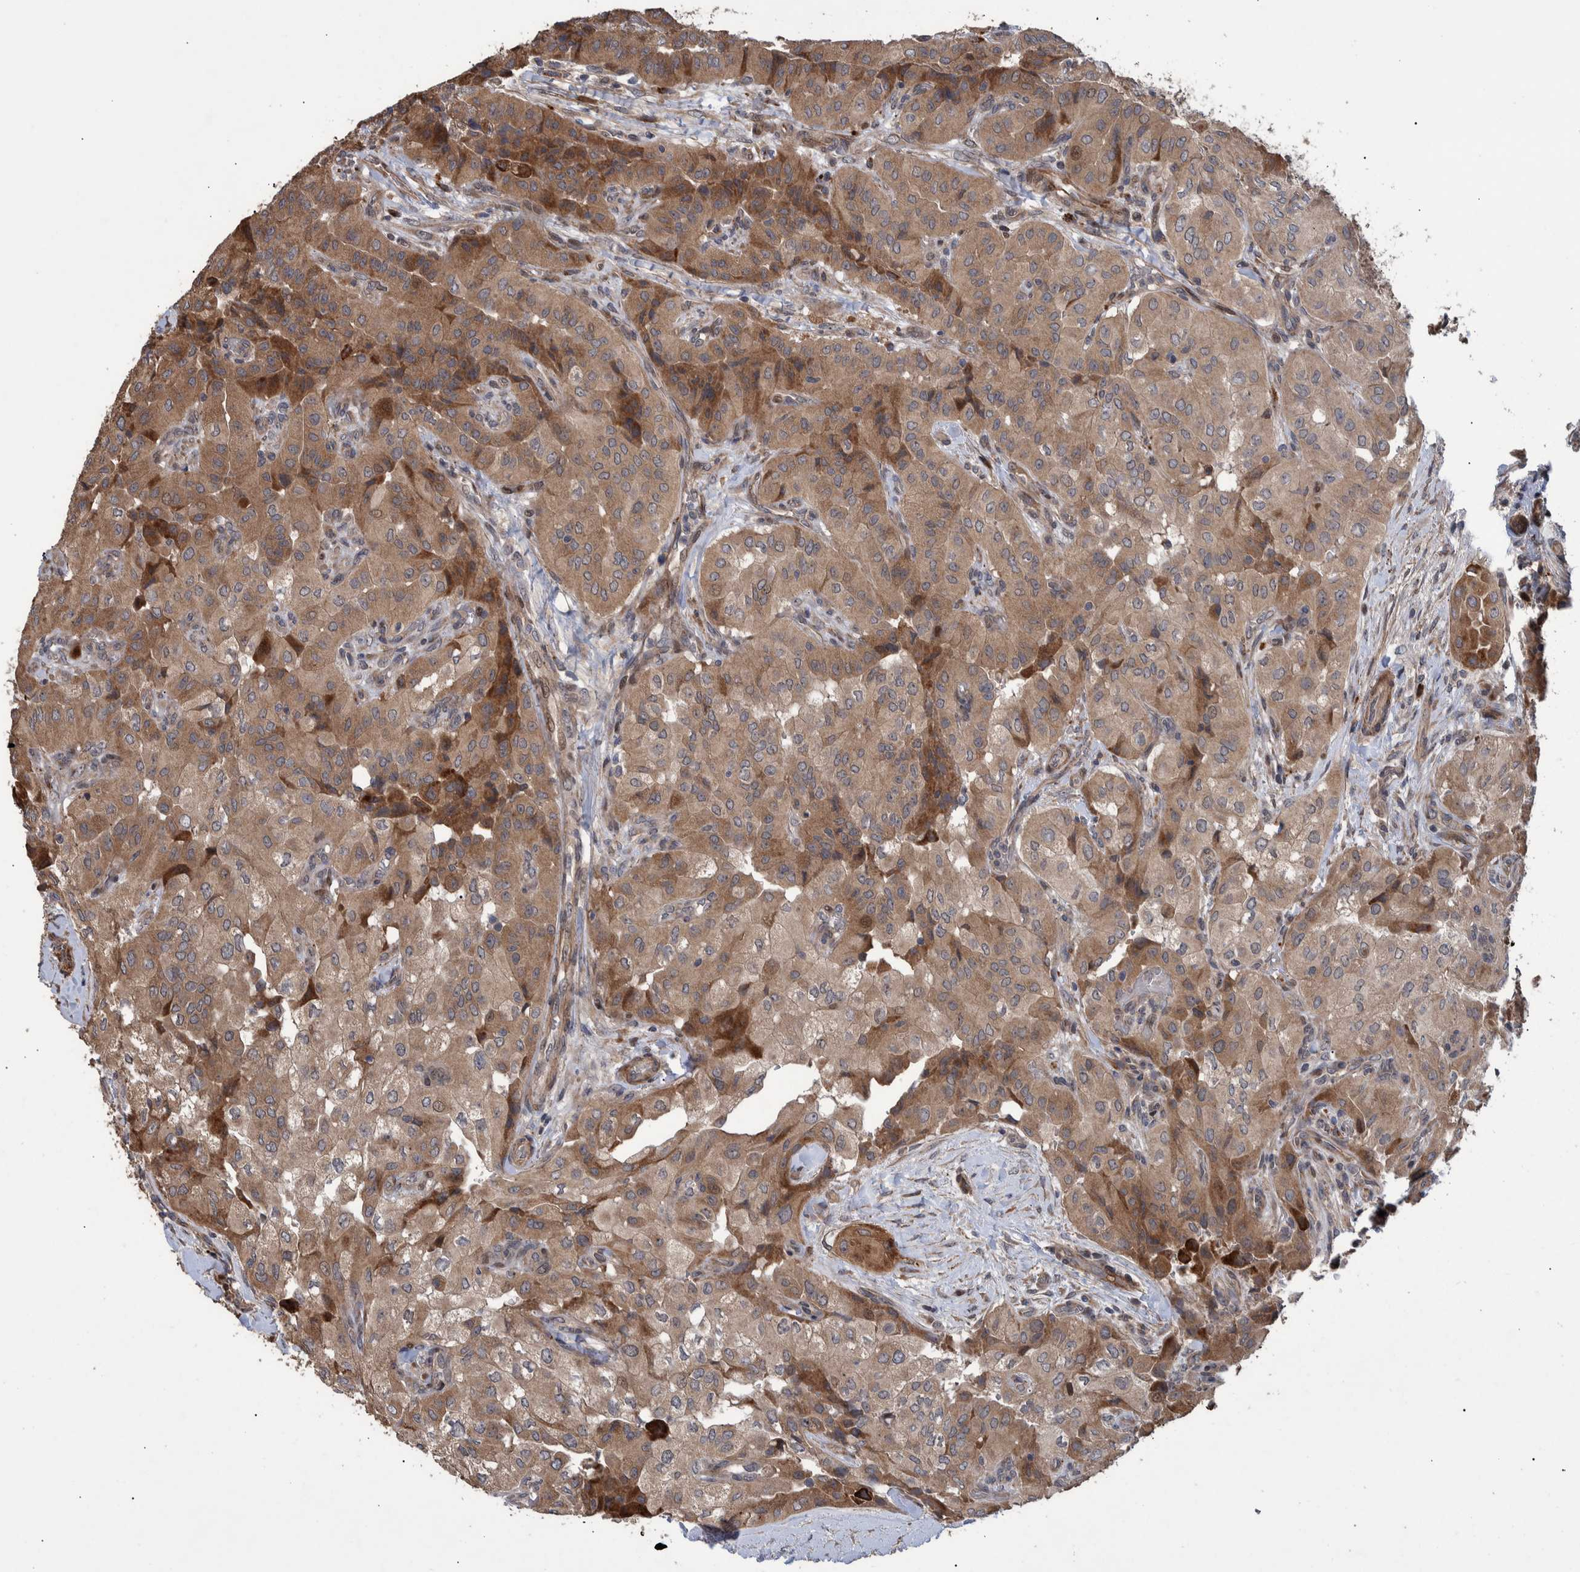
{"staining": {"intensity": "moderate", "quantity": ">75%", "location": "cytoplasmic/membranous"}, "tissue": "thyroid cancer", "cell_type": "Tumor cells", "image_type": "cancer", "snomed": [{"axis": "morphology", "description": "Papillary adenocarcinoma, NOS"}, {"axis": "topography", "description": "Thyroid gland"}], "caption": "Papillary adenocarcinoma (thyroid) stained for a protein reveals moderate cytoplasmic/membranous positivity in tumor cells.", "gene": "B3GNTL1", "patient": {"sex": "female", "age": 59}}